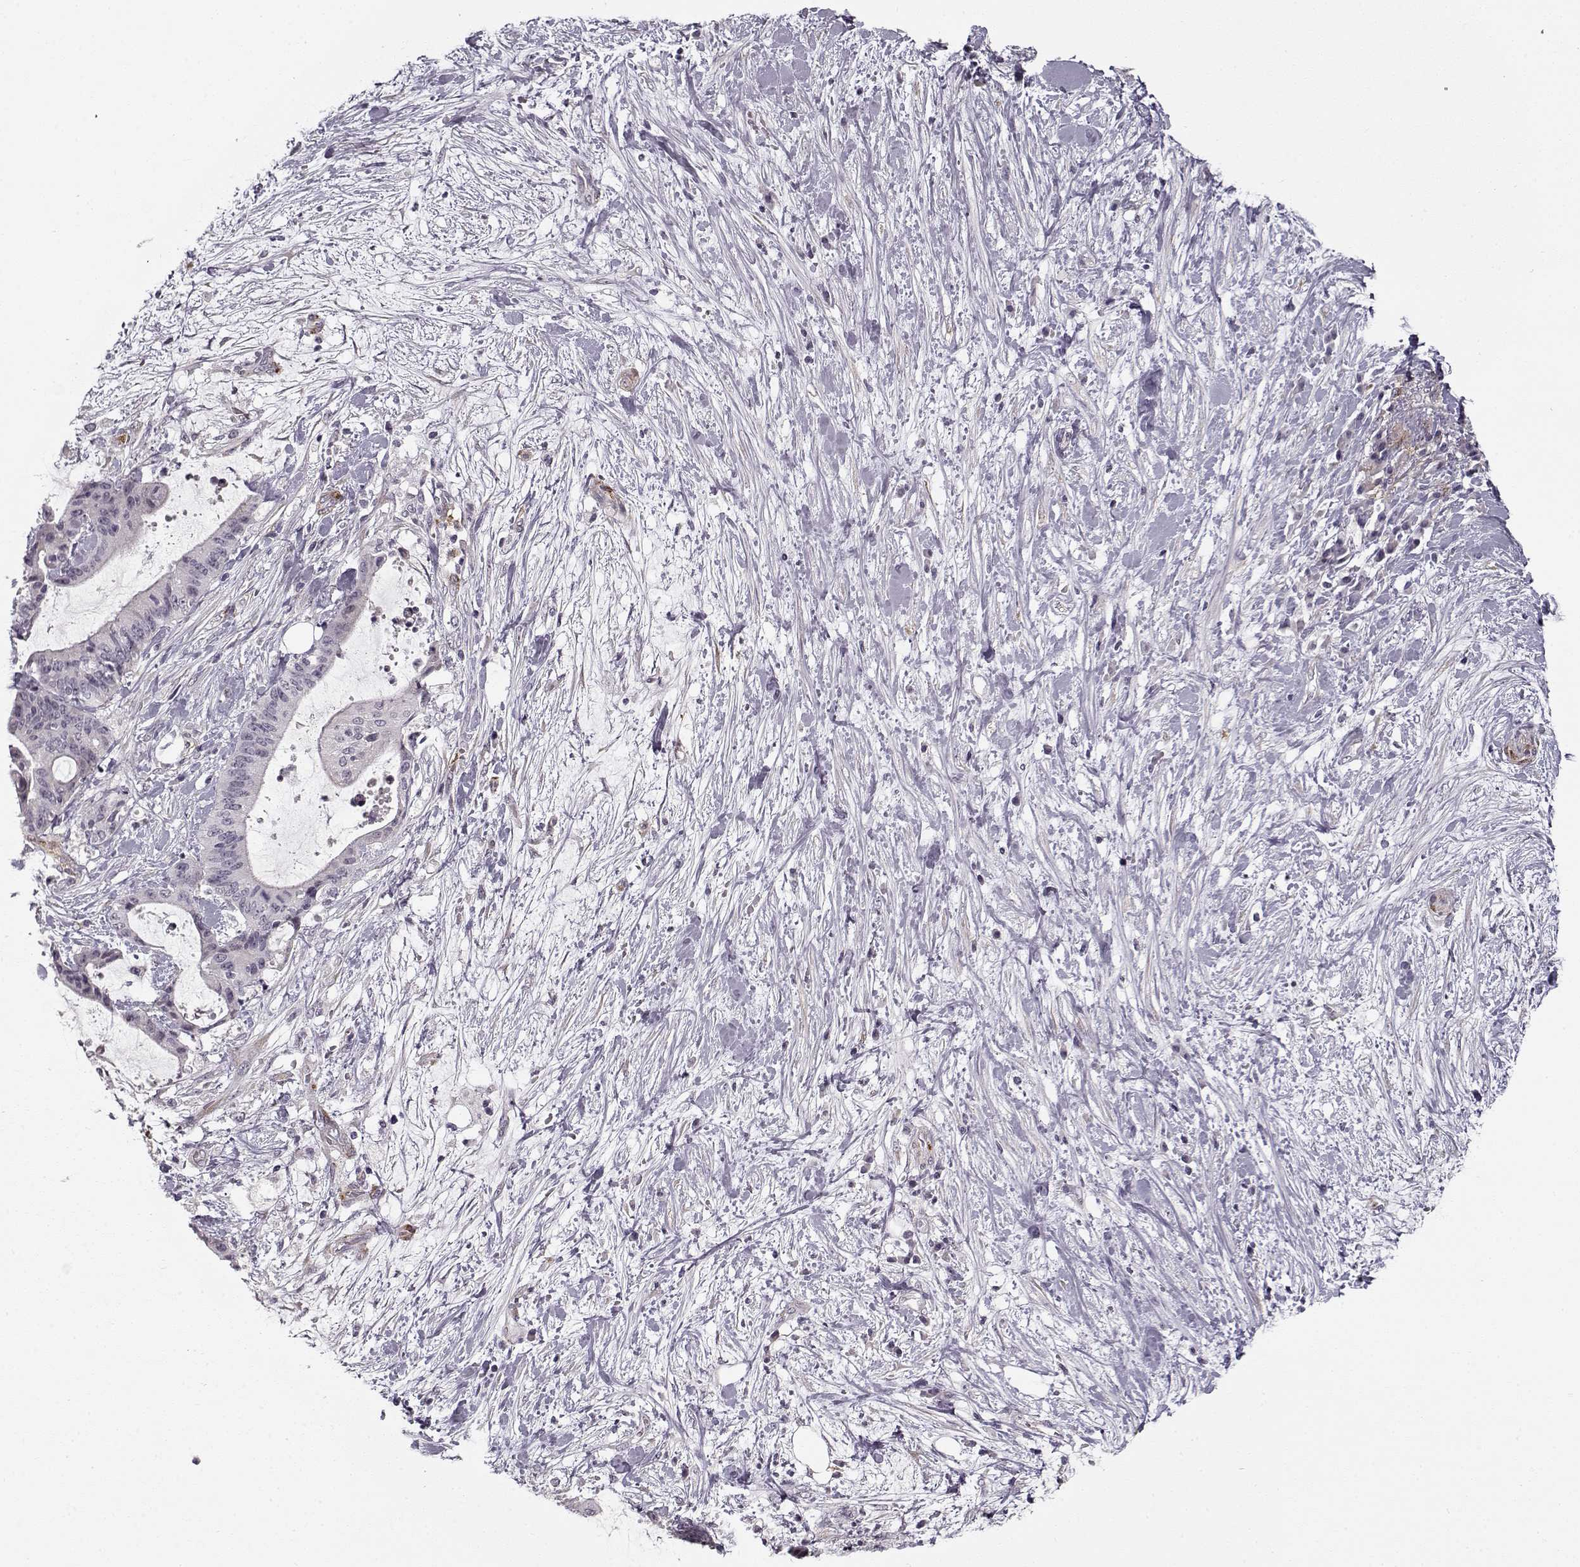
{"staining": {"intensity": "negative", "quantity": "none", "location": "none"}, "tissue": "liver cancer", "cell_type": "Tumor cells", "image_type": "cancer", "snomed": [{"axis": "morphology", "description": "Cholangiocarcinoma"}, {"axis": "topography", "description": "Liver"}], "caption": "Immunohistochemistry (IHC) of cholangiocarcinoma (liver) demonstrates no expression in tumor cells. The staining was performed using DAB to visualize the protein expression in brown, while the nuclei were stained in blue with hematoxylin (Magnification: 20x).", "gene": "LAMB2", "patient": {"sex": "female", "age": 73}}